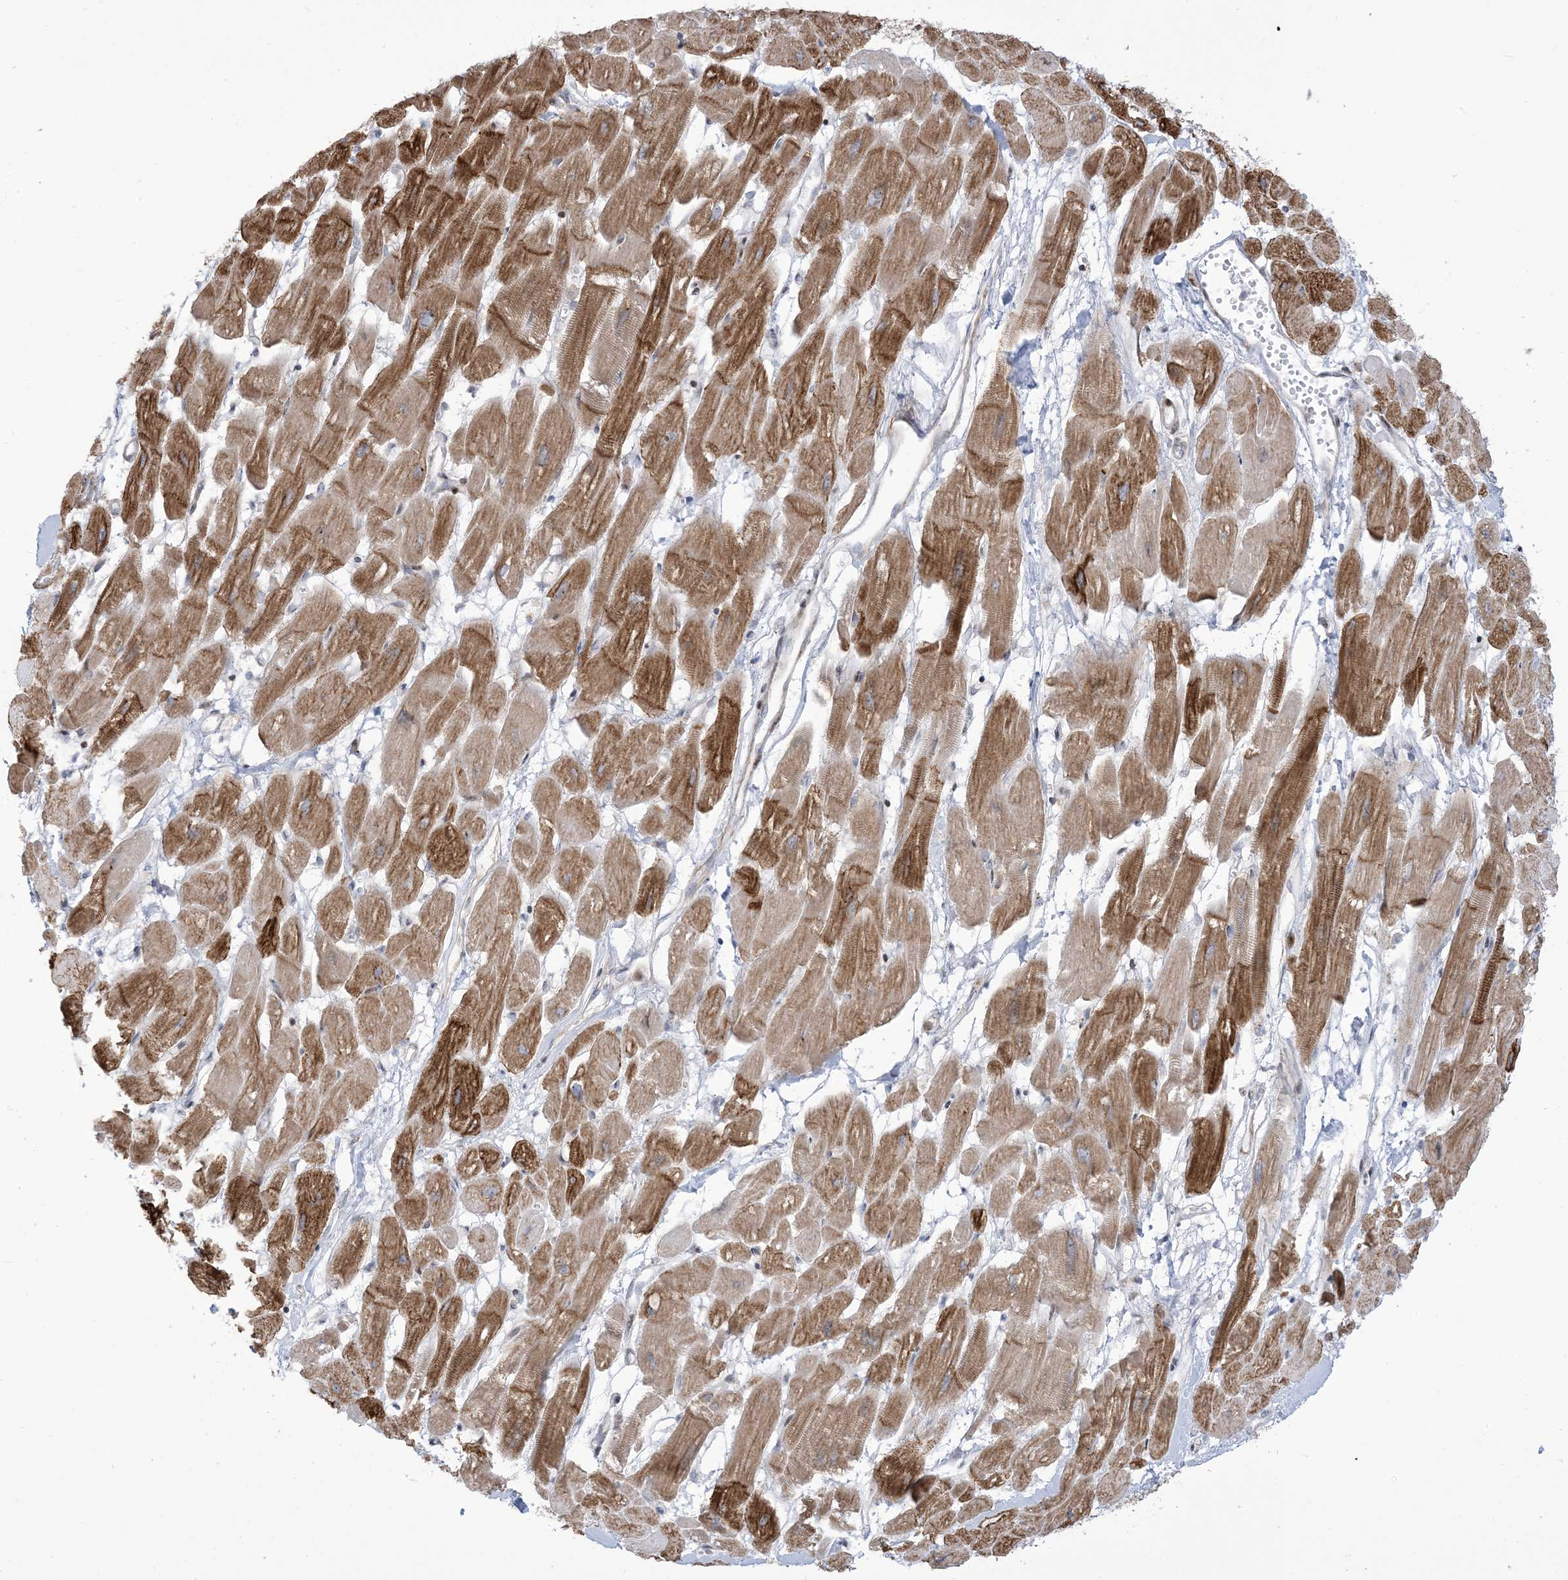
{"staining": {"intensity": "moderate", "quantity": ">75%", "location": "cytoplasmic/membranous"}, "tissue": "heart muscle", "cell_type": "Cardiomyocytes", "image_type": "normal", "snomed": [{"axis": "morphology", "description": "Normal tissue, NOS"}, {"axis": "topography", "description": "Heart"}], "caption": "DAB immunohistochemical staining of benign human heart muscle displays moderate cytoplasmic/membranous protein staining in about >75% of cardiomyocytes. (DAB IHC with brightfield microscopy, high magnification).", "gene": "AFTPH", "patient": {"sex": "female", "age": 54}}